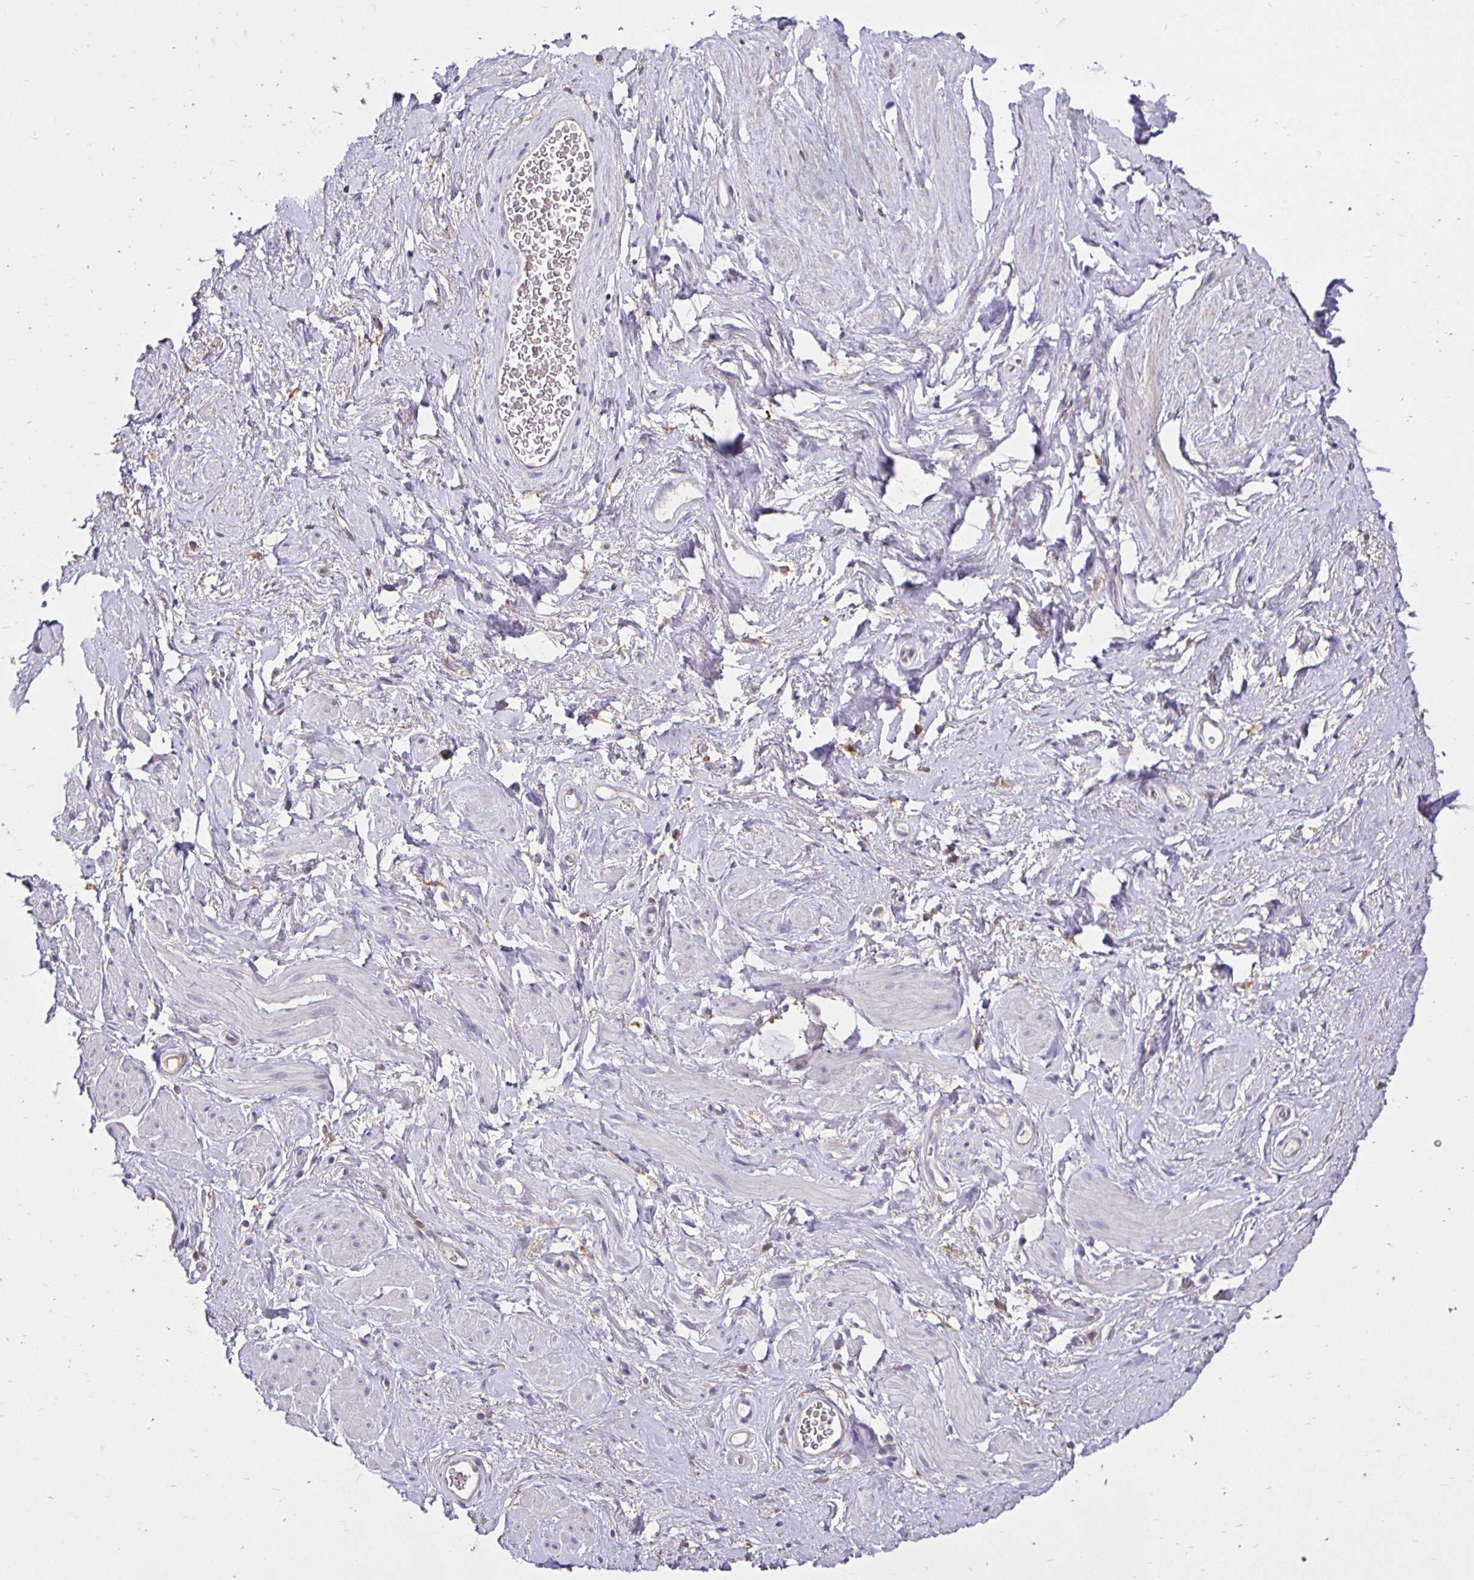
{"staining": {"intensity": "negative", "quantity": "none", "location": "none"}, "tissue": "soft tissue", "cell_type": "Fibroblasts", "image_type": "normal", "snomed": [{"axis": "morphology", "description": "Normal tissue, NOS"}, {"axis": "topography", "description": "Vagina"}, {"axis": "topography", "description": "Peripheral nerve tissue"}], "caption": "Immunohistochemistry (IHC) photomicrograph of benign soft tissue: soft tissue stained with DAB (3,3'-diaminobenzidine) reveals no significant protein staining in fibroblasts.", "gene": "PNPLA3", "patient": {"sex": "female", "age": 71}}